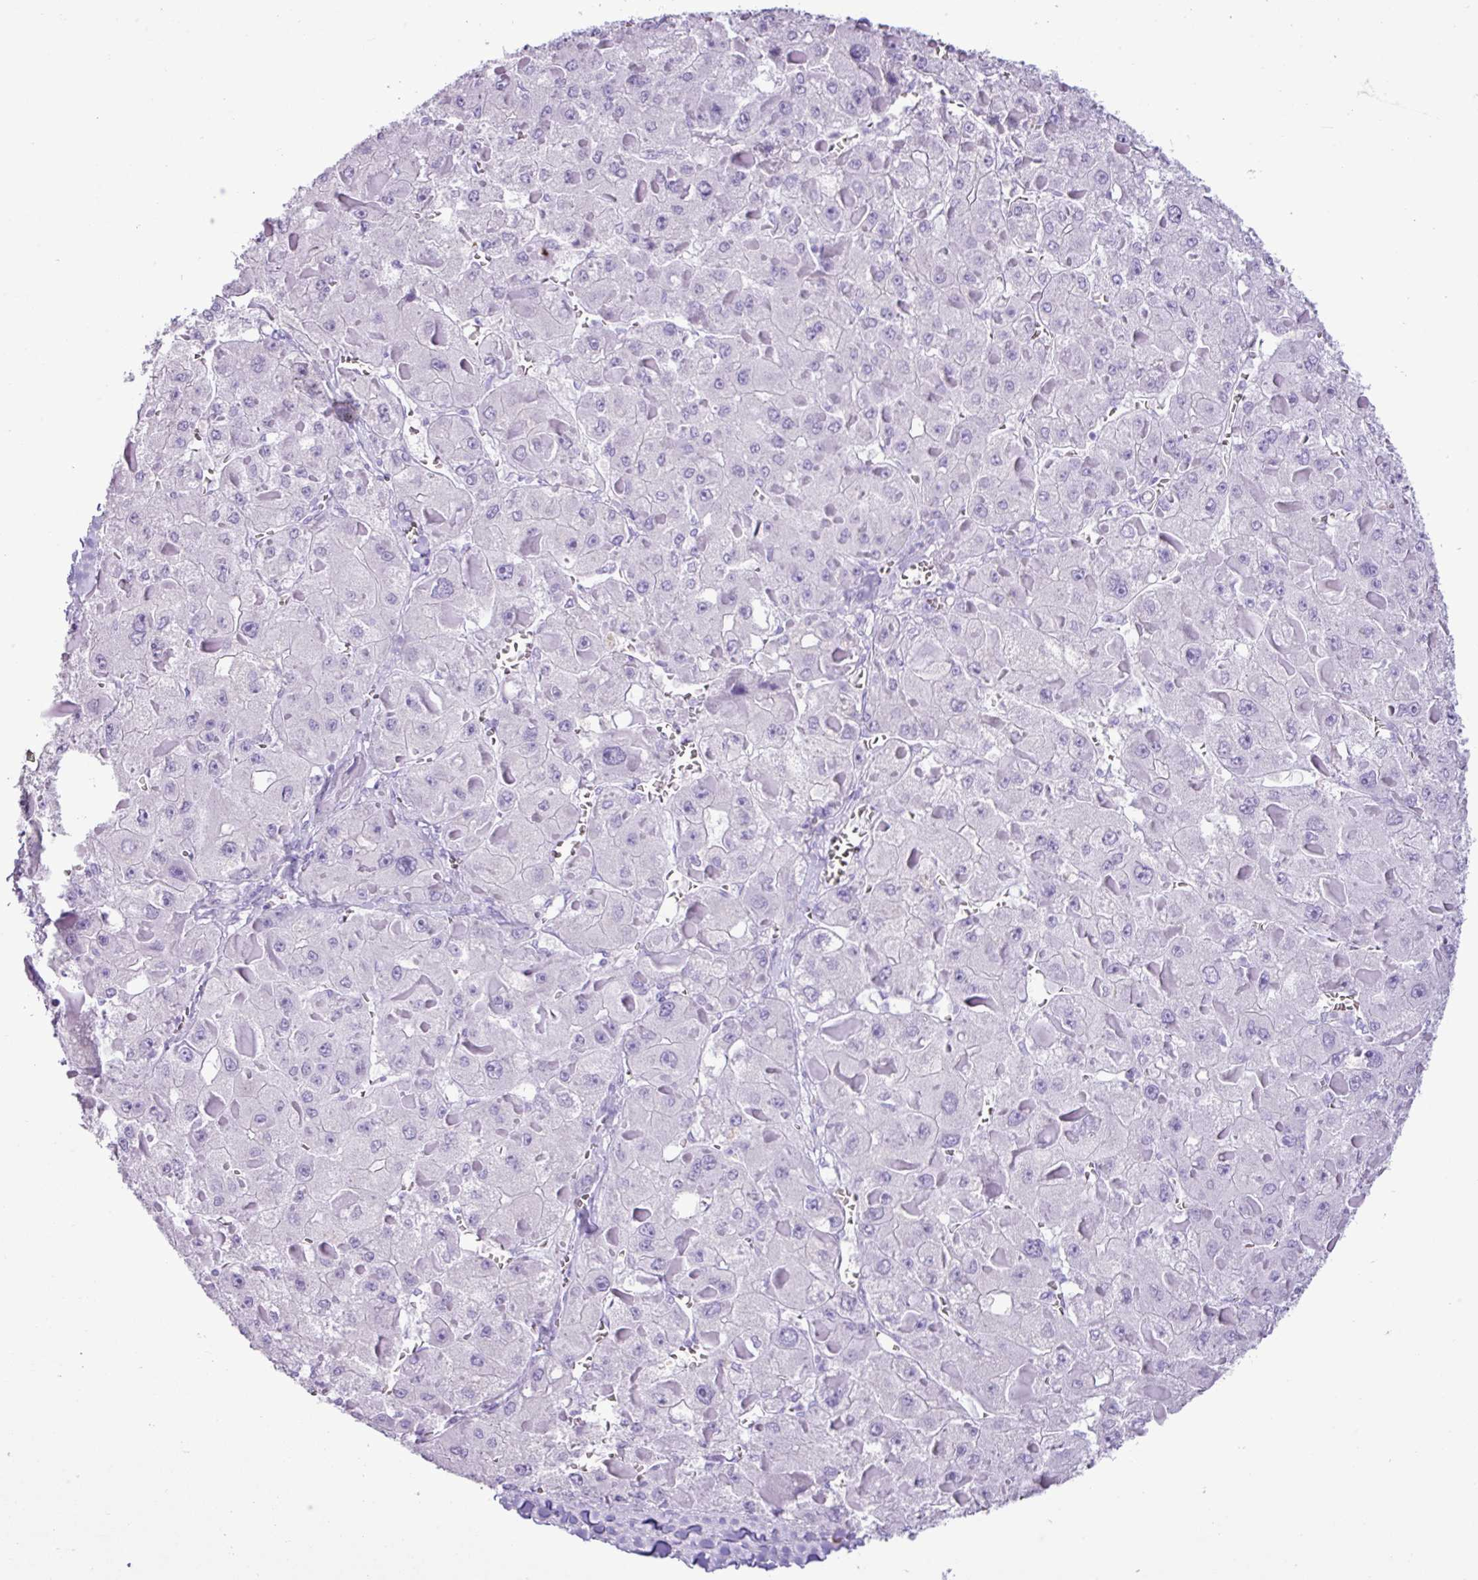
{"staining": {"intensity": "negative", "quantity": "none", "location": "none"}, "tissue": "liver cancer", "cell_type": "Tumor cells", "image_type": "cancer", "snomed": [{"axis": "morphology", "description": "Carcinoma, Hepatocellular, NOS"}, {"axis": "topography", "description": "Liver"}], "caption": "The histopathology image shows no significant expression in tumor cells of liver hepatocellular carcinoma.", "gene": "ZSCAN5A", "patient": {"sex": "female", "age": 73}}